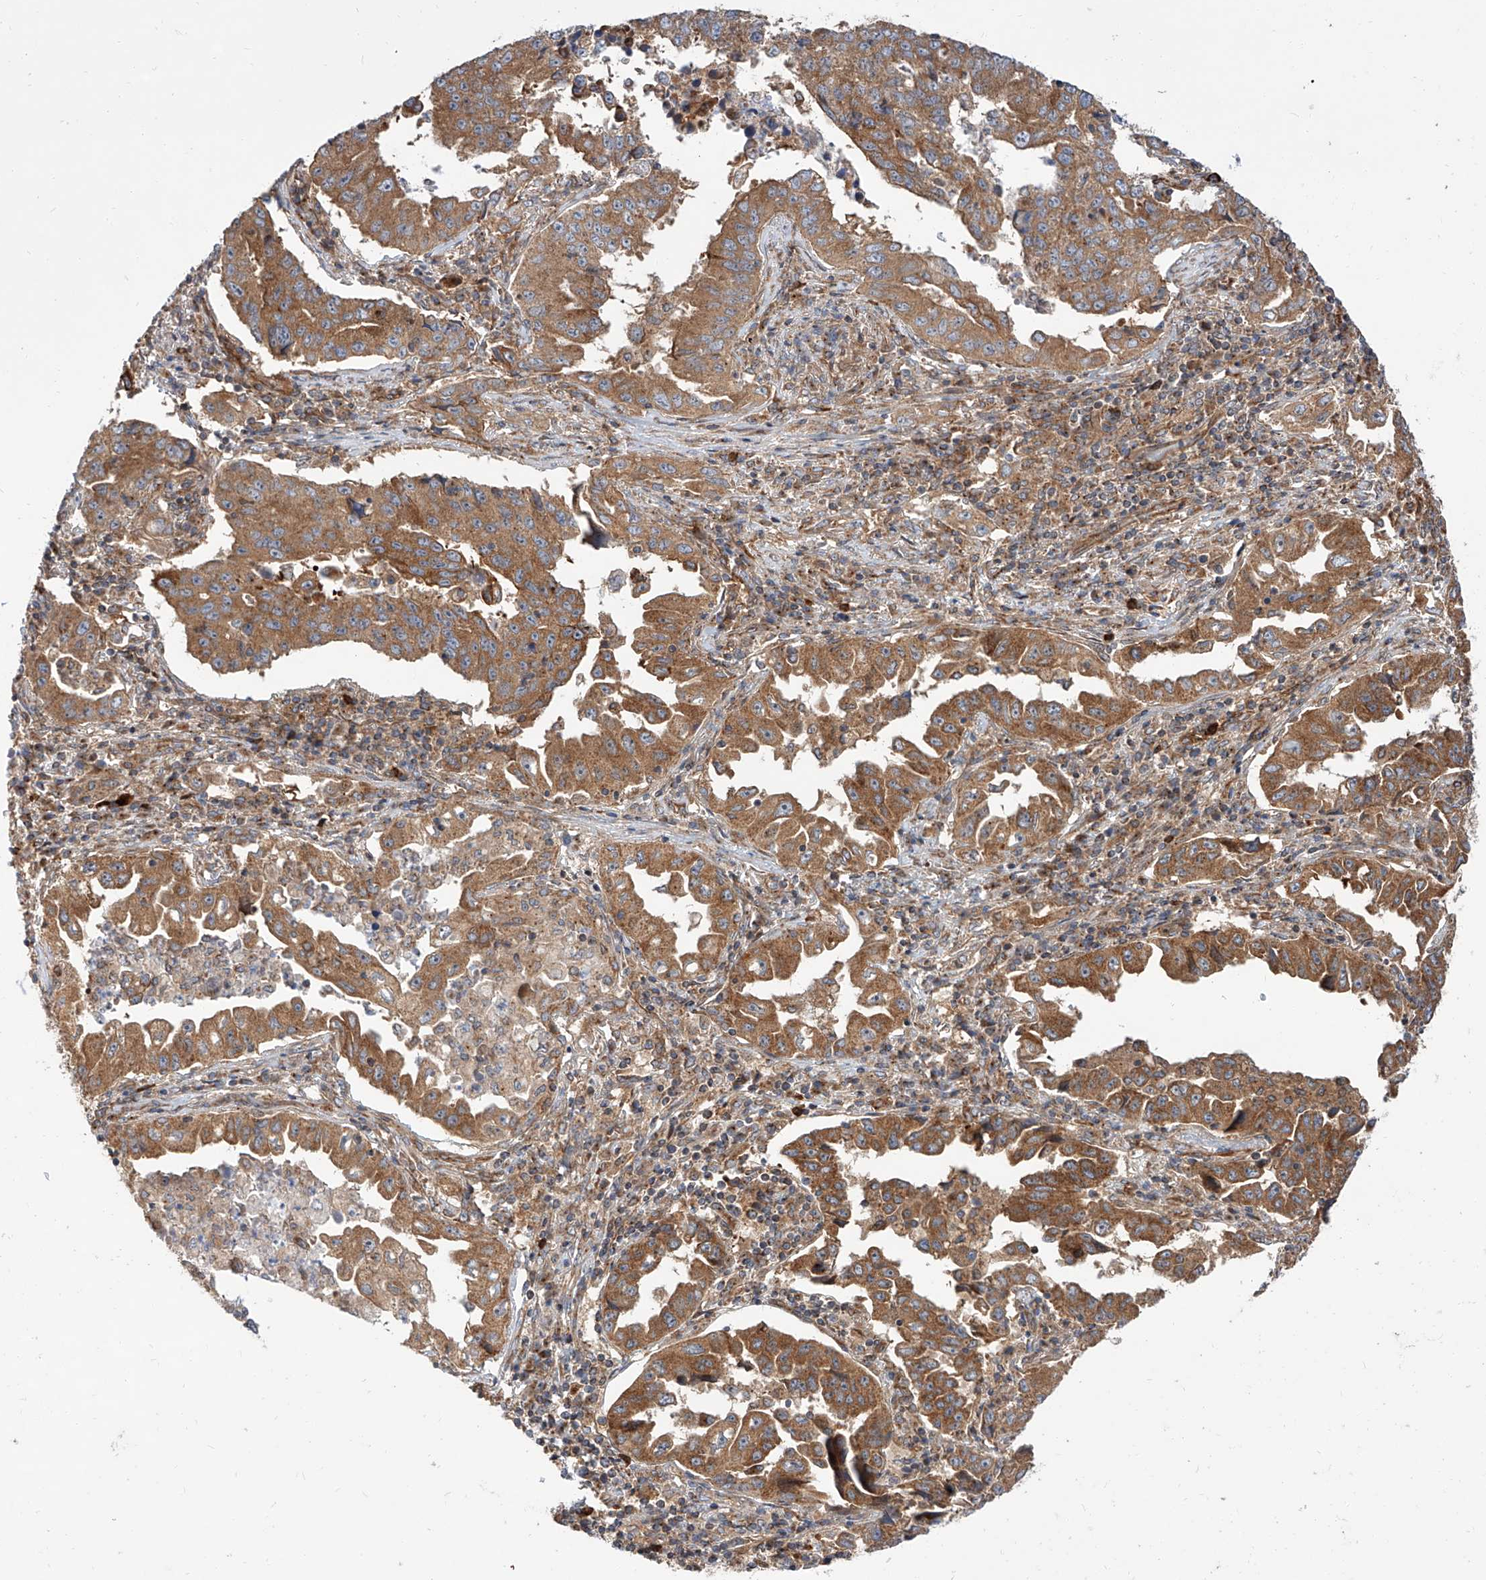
{"staining": {"intensity": "moderate", "quantity": ">75%", "location": "cytoplasmic/membranous"}, "tissue": "lung cancer", "cell_type": "Tumor cells", "image_type": "cancer", "snomed": [{"axis": "morphology", "description": "Adenocarcinoma, NOS"}, {"axis": "topography", "description": "Lung"}], "caption": "Lung cancer was stained to show a protein in brown. There is medium levels of moderate cytoplasmic/membranous expression in approximately >75% of tumor cells. (DAB (3,3'-diaminobenzidine) IHC with brightfield microscopy, high magnification).", "gene": "ISCA2", "patient": {"sex": "female", "age": 51}}